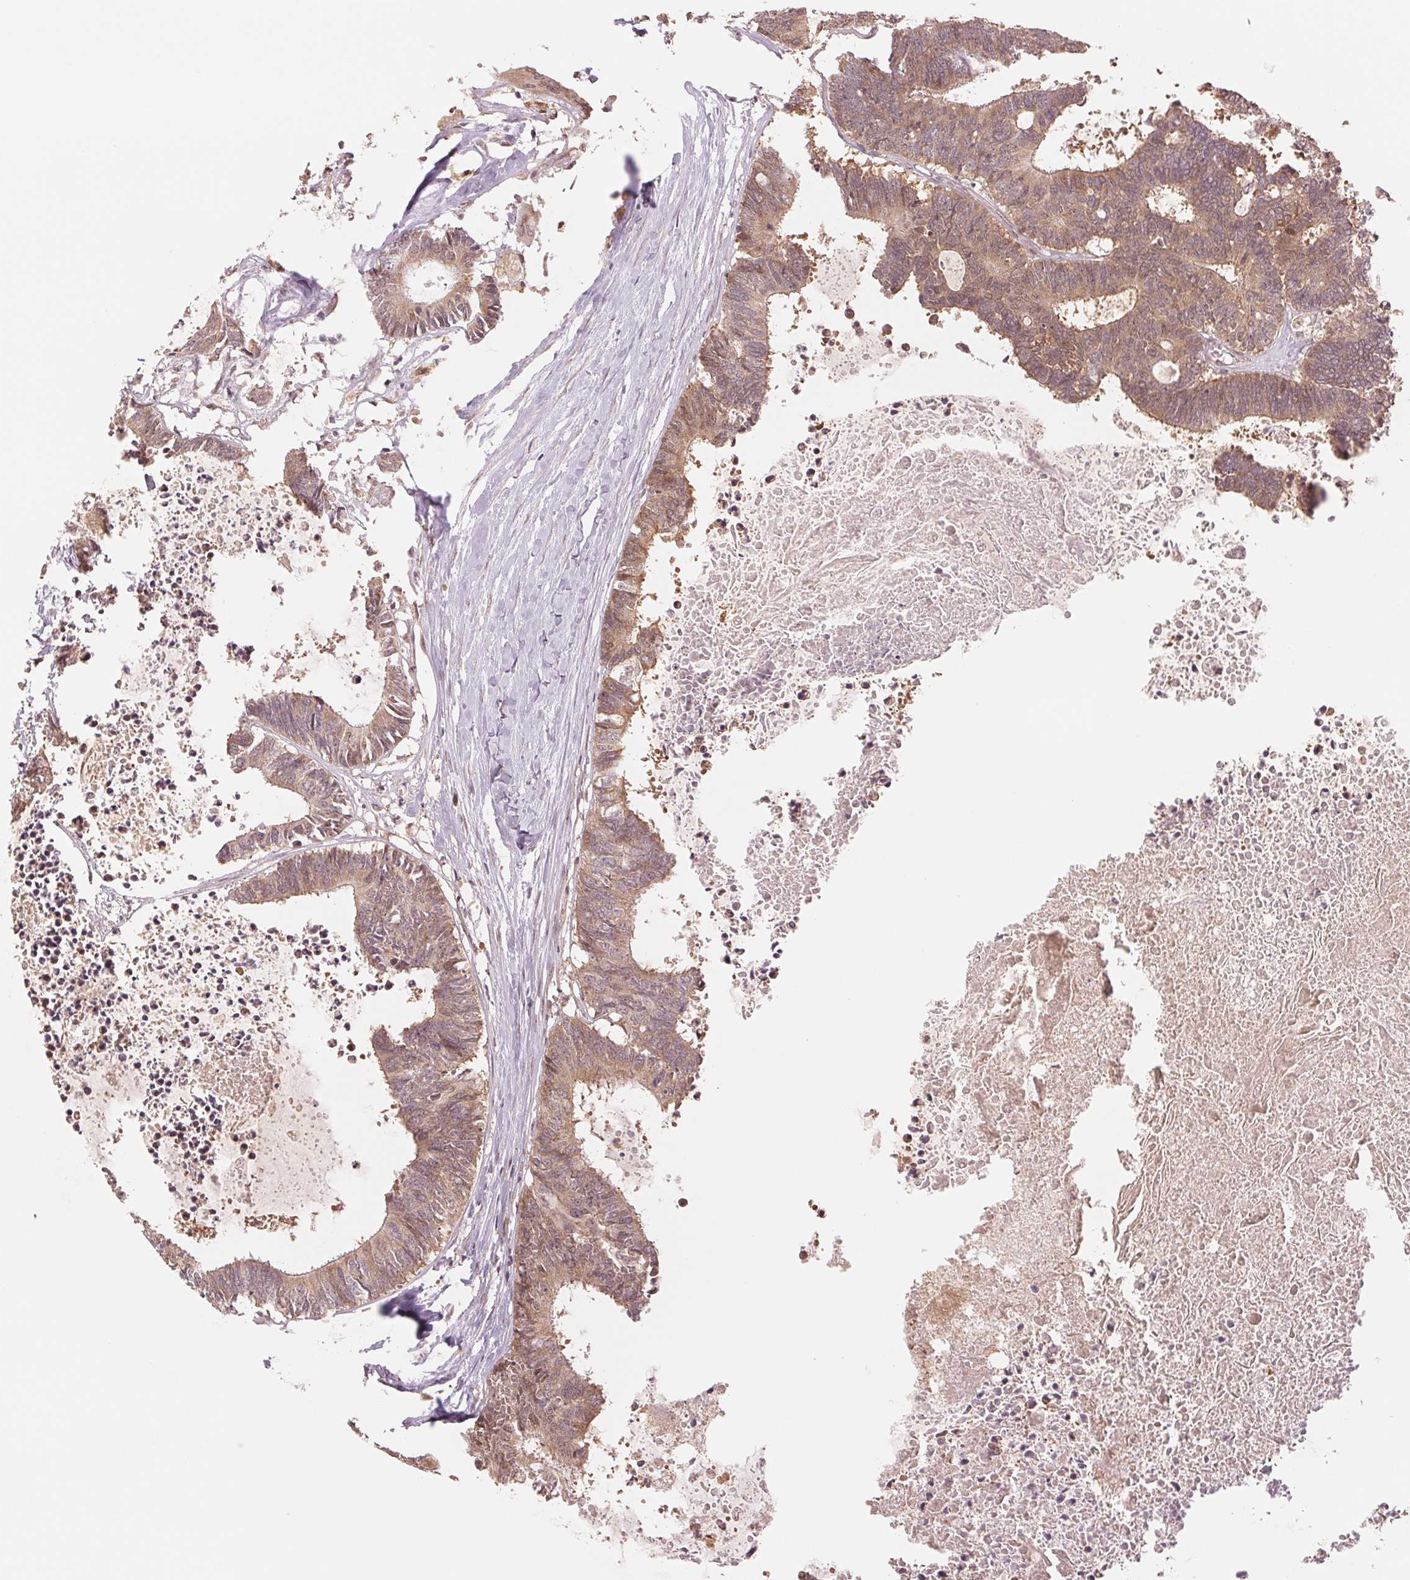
{"staining": {"intensity": "moderate", "quantity": ">75%", "location": "cytoplasmic/membranous"}, "tissue": "colorectal cancer", "cell_type": "Tumor cells", "image_type": "cancer", "snomed": [{"axis": "morphology", "description": "Adenocarcinoma, NOS"}, {"axis": "topography", "description": "Colon"}, {"axis": "topography", "description": "Rectum"}], "caption": "Colorectal cancer stained for a protein exhibits moderate cytoplasmic/membranous positivity in tumor cells.", "gene": "ERI3", "patient": {"sex": "male", "age": 57}}